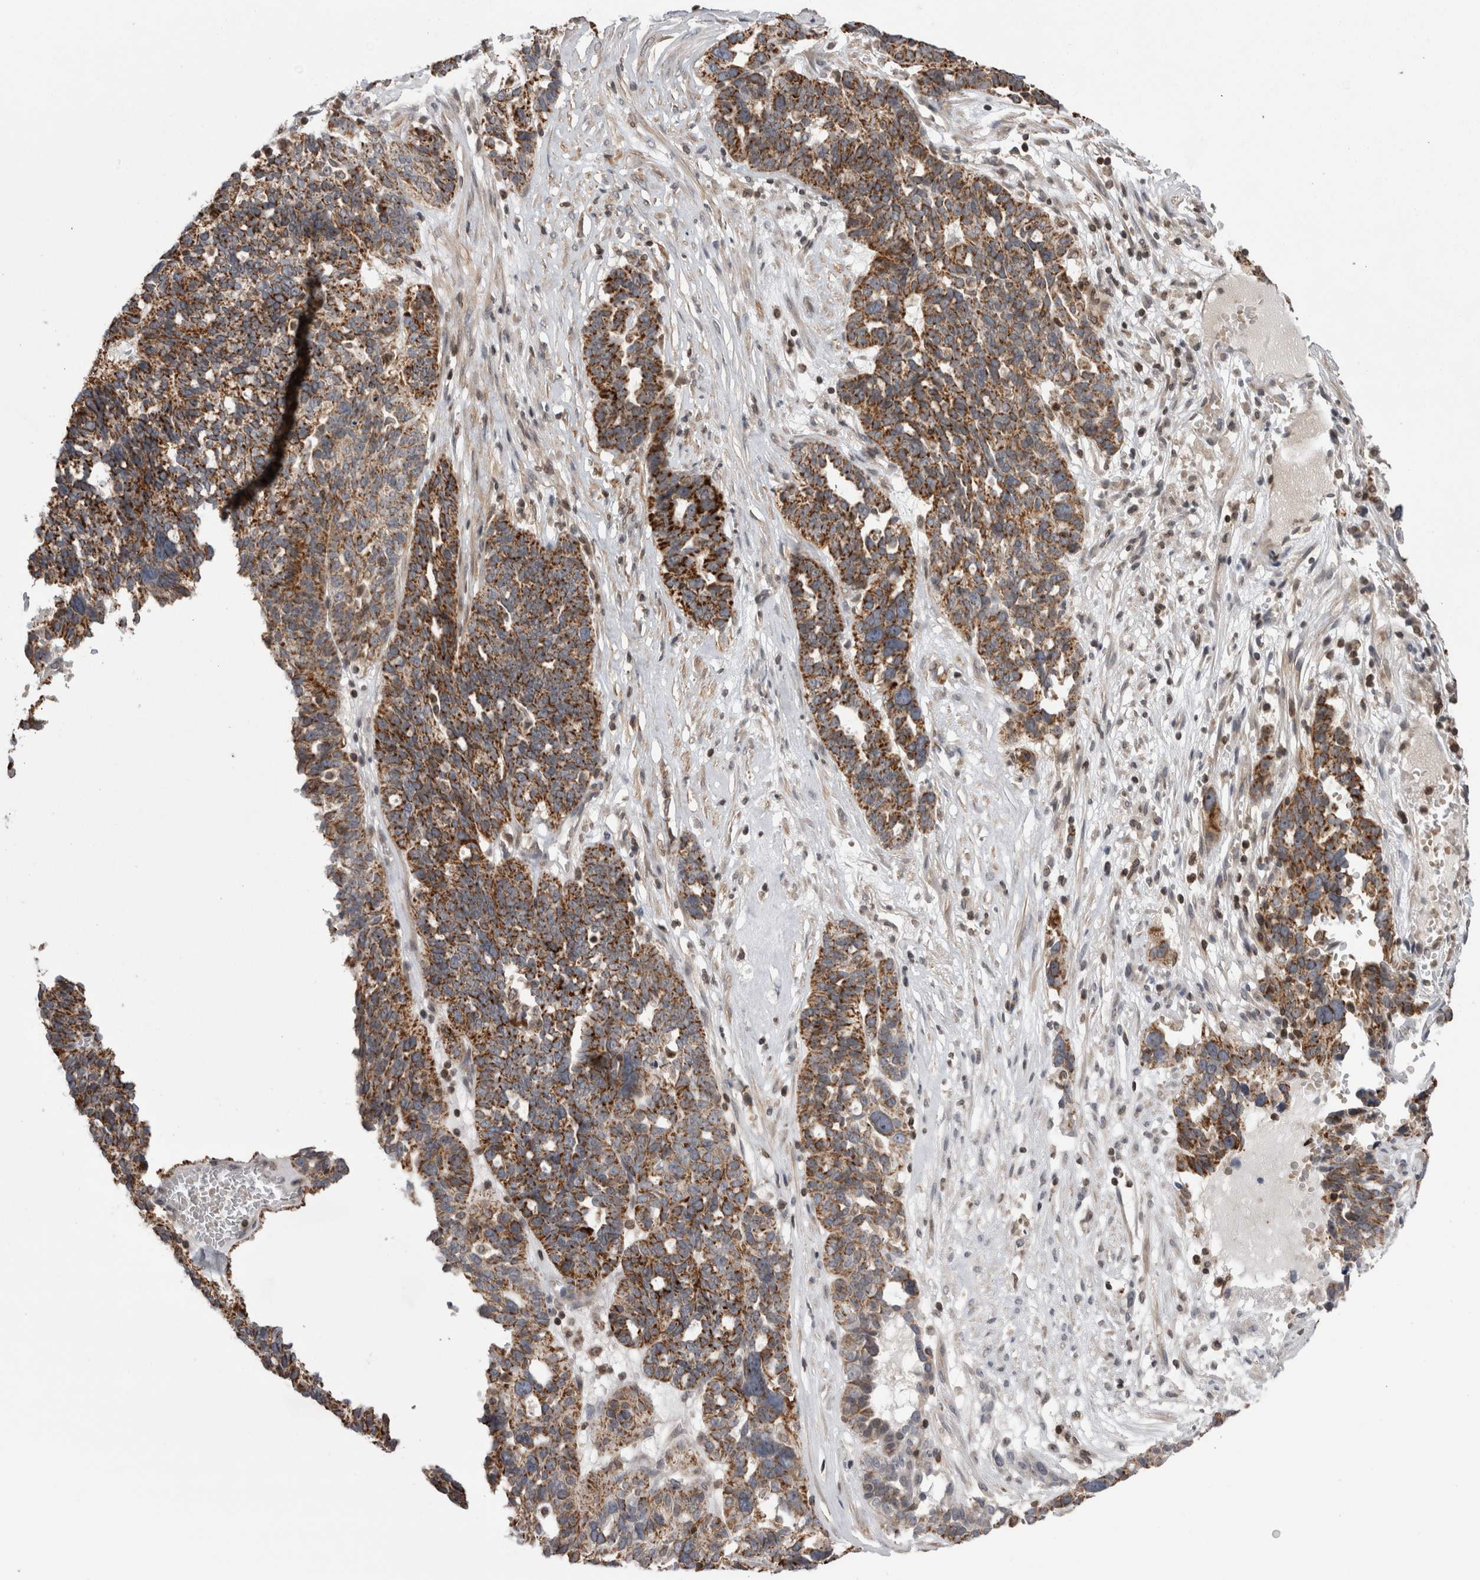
{"staining": {"intensity": "strong", "quantity": "25%-75%", "location": "cytoplasmic/membranous"}, "tissue": "ovarian cancer", "cell_type": "Tumor cells", "image_type": "cancer", "snomed": [{"axis": "morphology", "description": "Cystadenocarcinoma, serous, NOS"}, {"axis": "topography", "description": "Ovary"}], "caption": "The image displays staining of ovarian cancer, revealing strong cytoplasmic/membranous protein positivity (brown color) within tumor cells. The protein is shown in brown color, while the nuclei are stained blue.", "gene": "DARS2", "patient": {"sex": "female", "age": 59}}